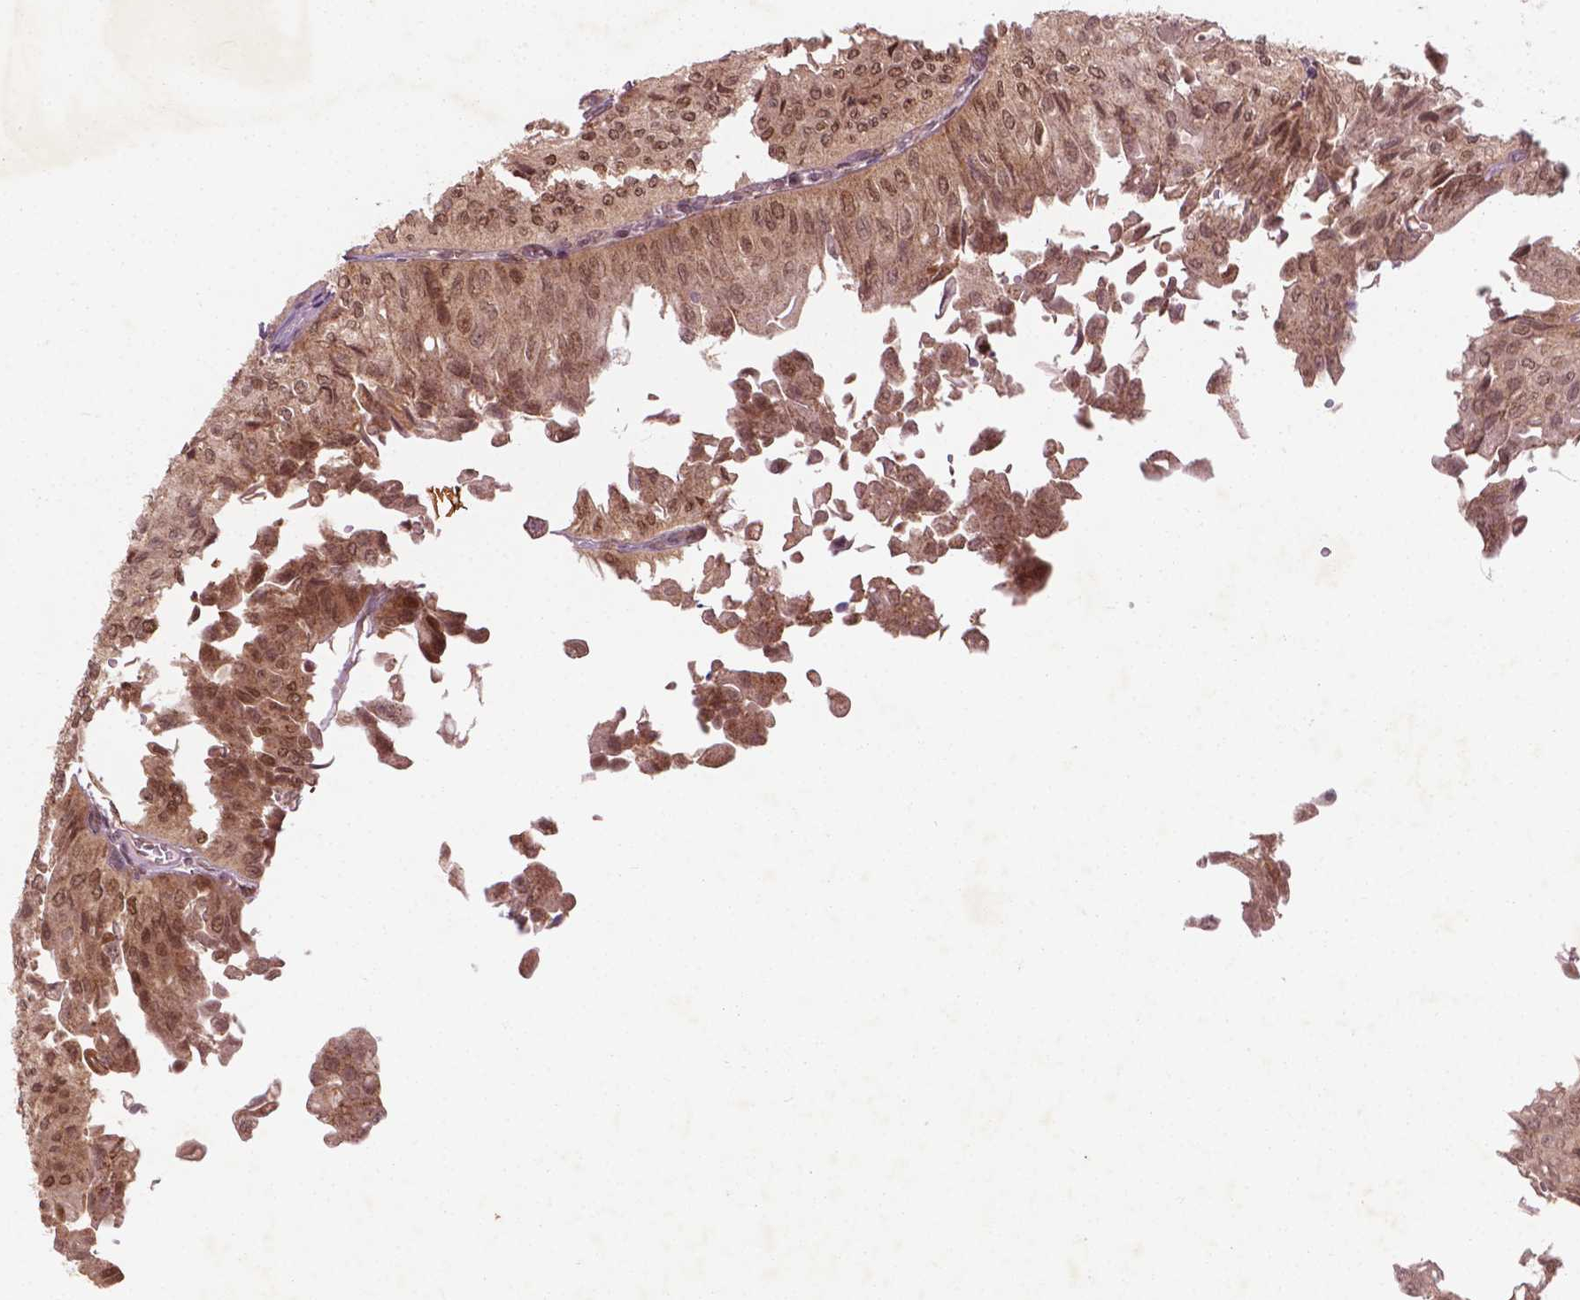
{"staining": {"intensity": "moderate", "quantity": ">75%", "location": "cytoplasmic/membranous,nuclear"}, "tissue": "urothelial cancer", "cell_type": "Tumor cells", "image_type": "cancer", "snomed": [{"axis": "morphology", "description": "Urothelial carcinoma, NOS"}, {"axis": "topography", "description": "Urinary bladder"}], "caption": "This image shows IHC staining of human transitional cell carcinoma, with medium moderate cytoplasmic/membranous and nuclear positivity in approximately >75% of tumor cells.", "gene": "NFAT5", "patient": {"sex": "male", "age": 62}}